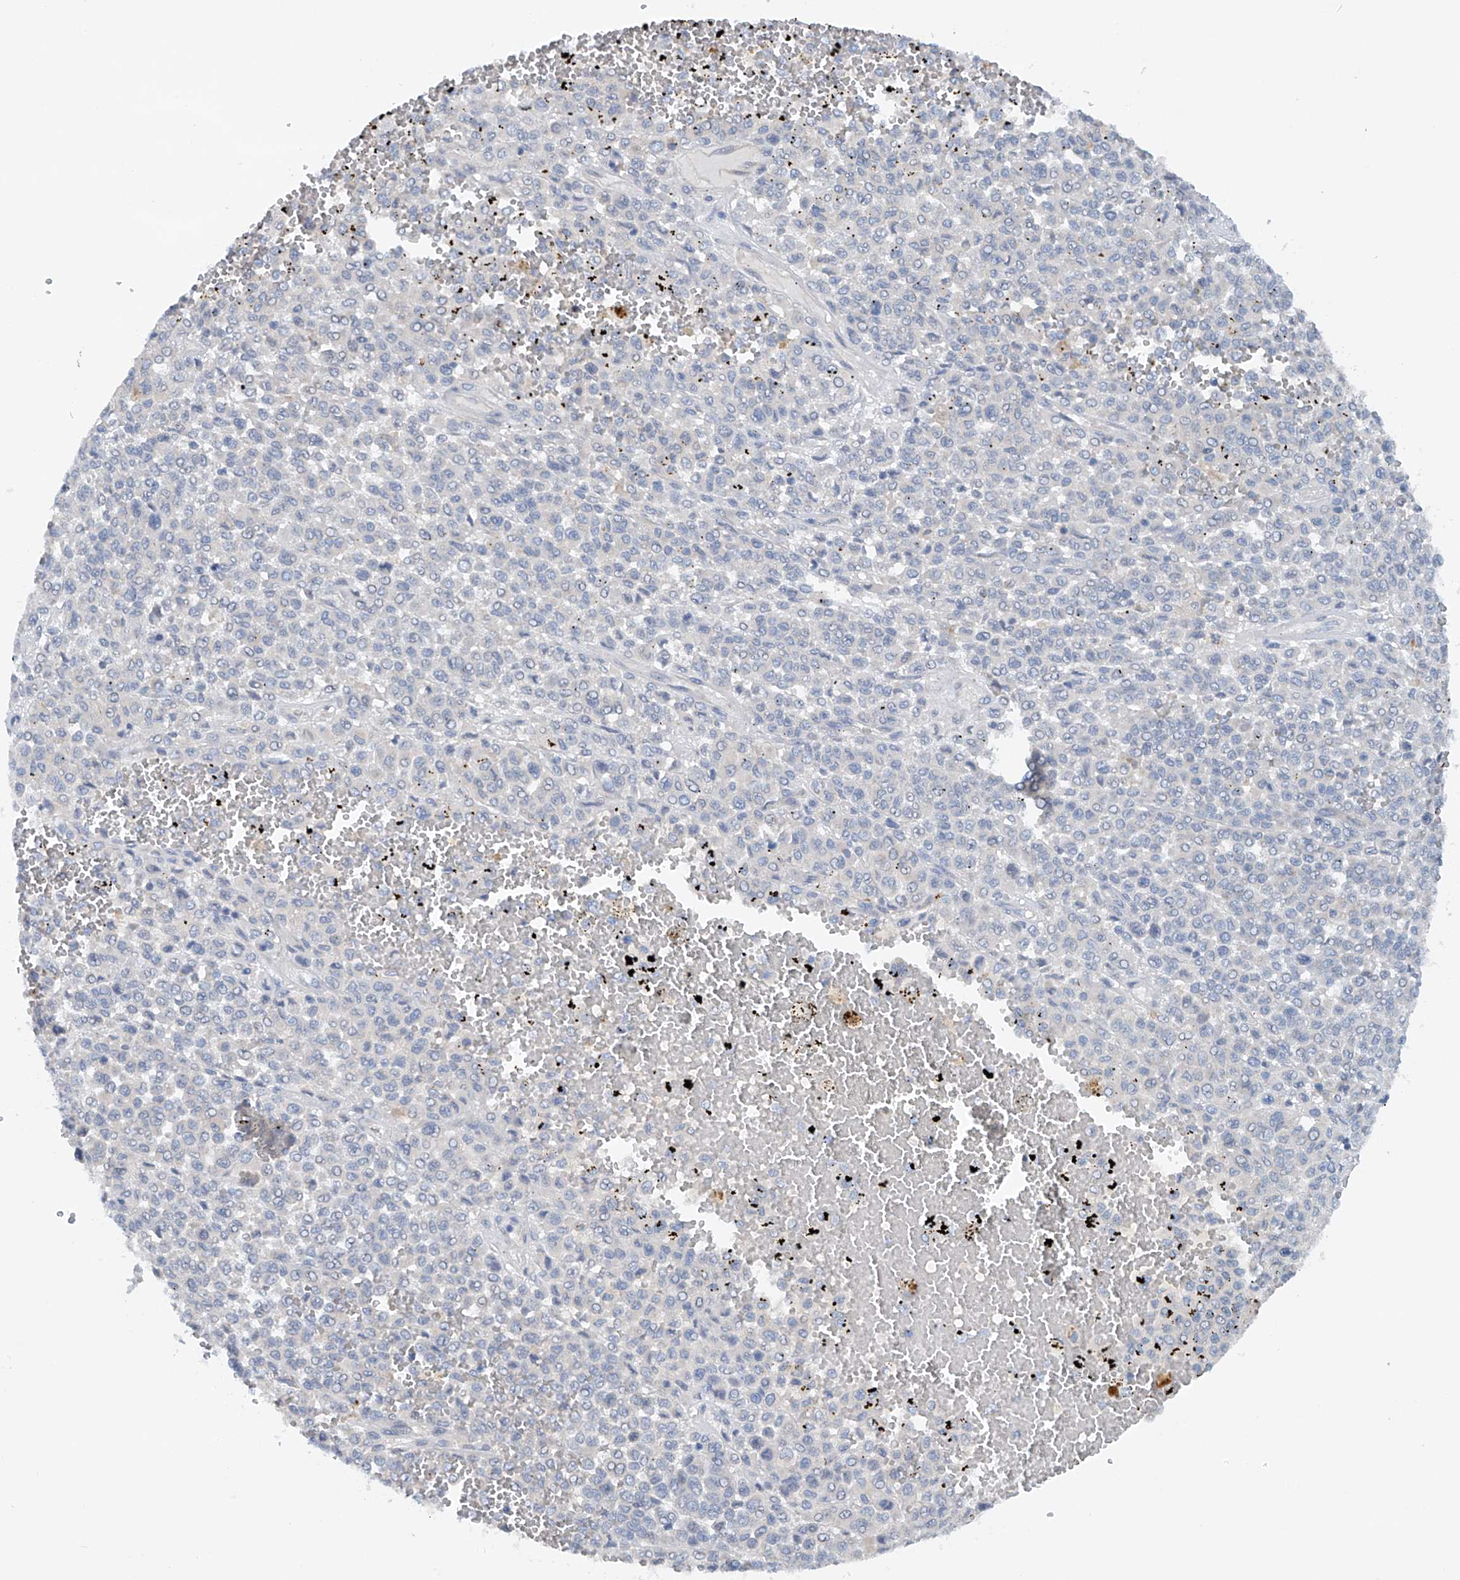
{"staining": {"intensity": "negative", "quantity": "none", "location": "none"}, "tissue": "melanoma", "cell_type": "Tumor cells", "image_type": "cancer", "snomed": [{"axis": "morphology", "description": "Malignant melanoma, Metastatic site"}, {"axis": "topography", "description": "Pancreas"}], "caption": "Micrograph shows no protein positivity in tumor cells of melanoma tissue.", "gene": "CEP85L", "patient": {"sex": "female", "age": 30}}